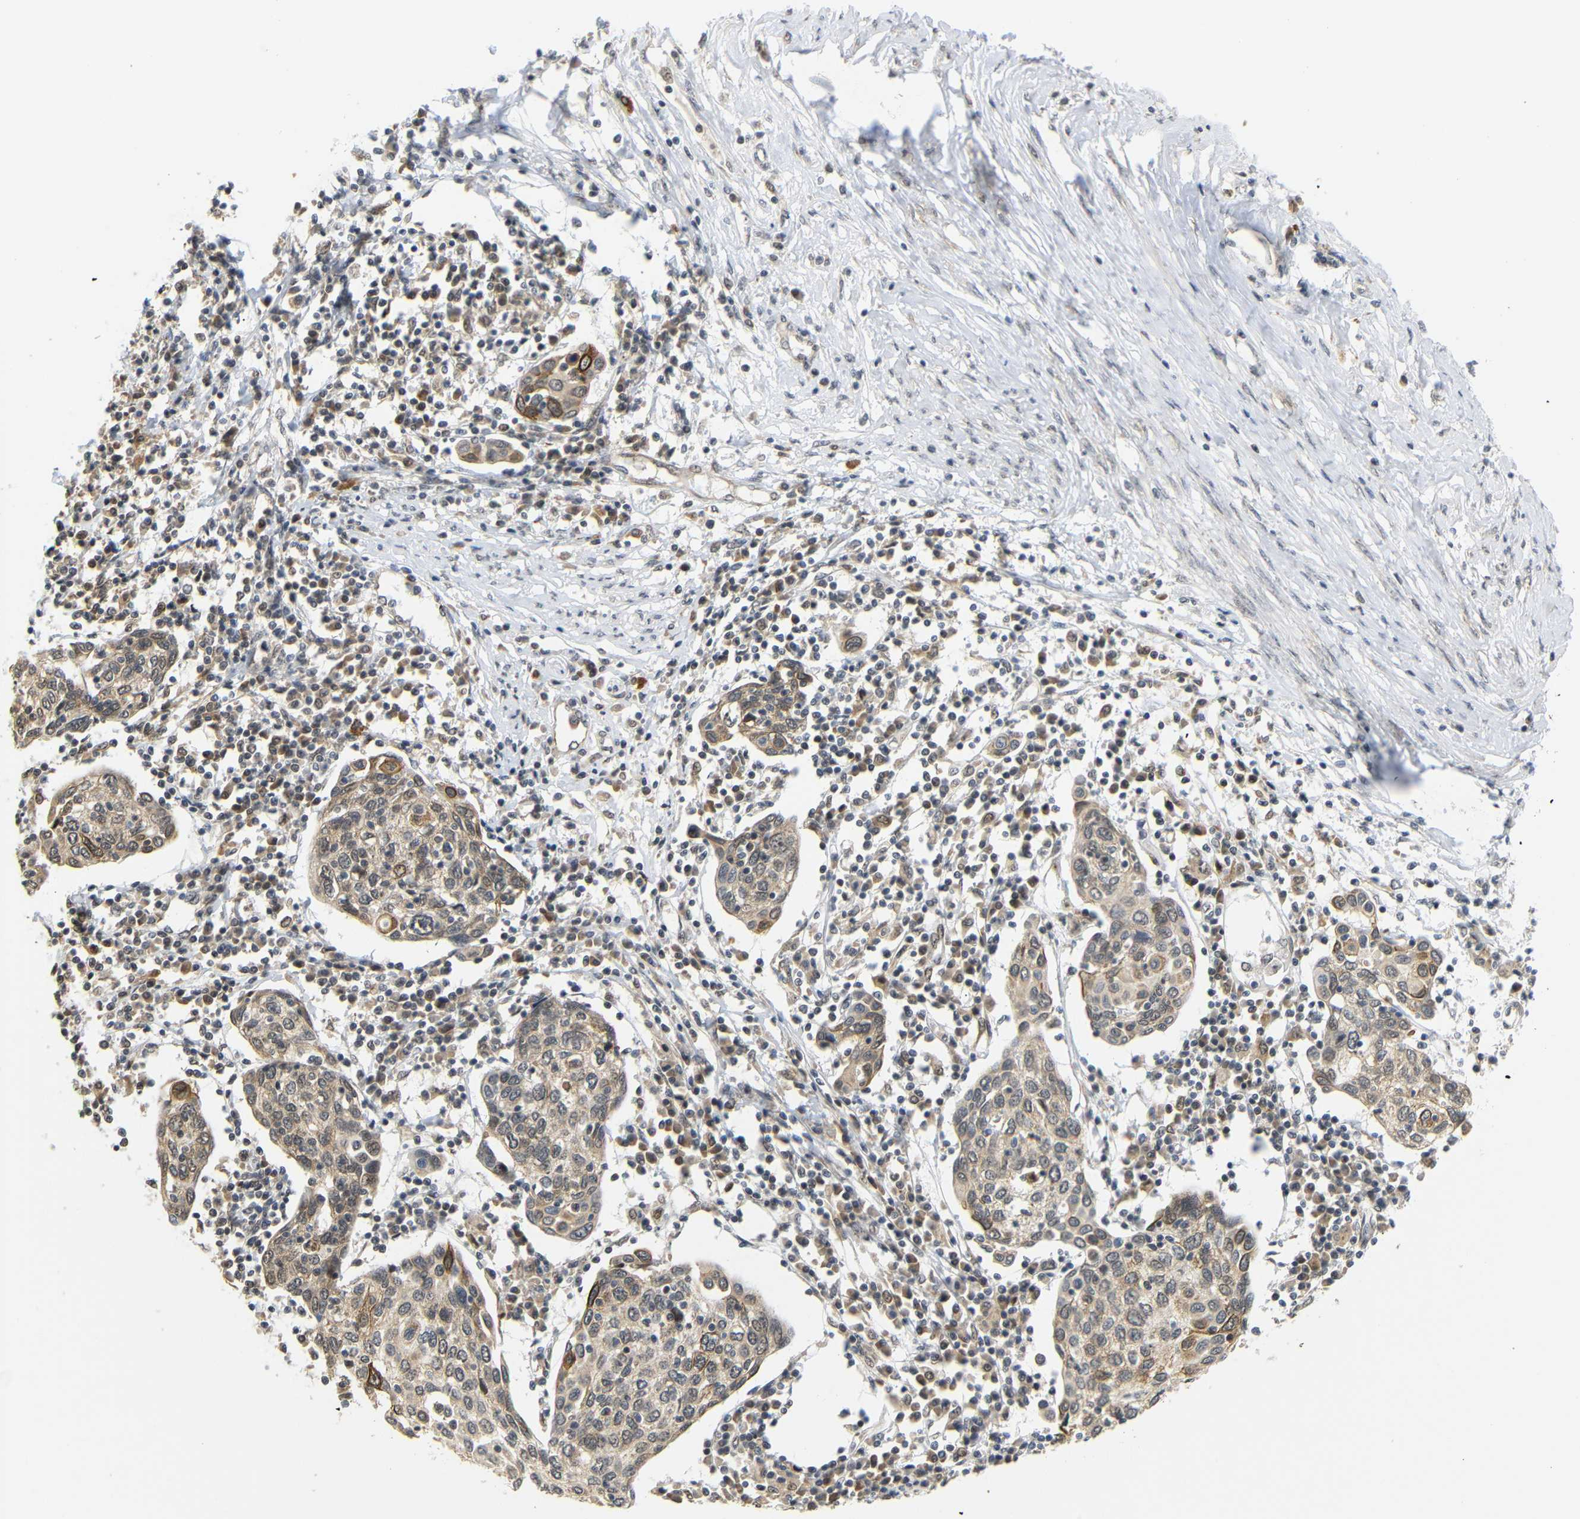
{"staining": {"intensity": "moderate", "quantity": ">75%", "location": "cytoplasmic/membranous"}, "tissue": "cervical cancer", "cell_type": "Tumor cells", "image_type": "cancer", "snomed": [{"axis": "morphology", "description": "Squamous cell carcinoma, NOS"}, {"axis": "topography", "description": "Cervix"}], "caption": "A medium amount of moderate cytoplasmic/membranous expression is seen in about >75% of tumor cells in cervical cancer (squamous cell carcinoma) tissue. The staining is performed using DAB (3,3'-diaminobenzidine) brown chromogen to label protein expression. The nuclei are counter-stained blue using hematoxylin.", "gene": "GJA5", "patient": {"sex": "female", "age": 40}}